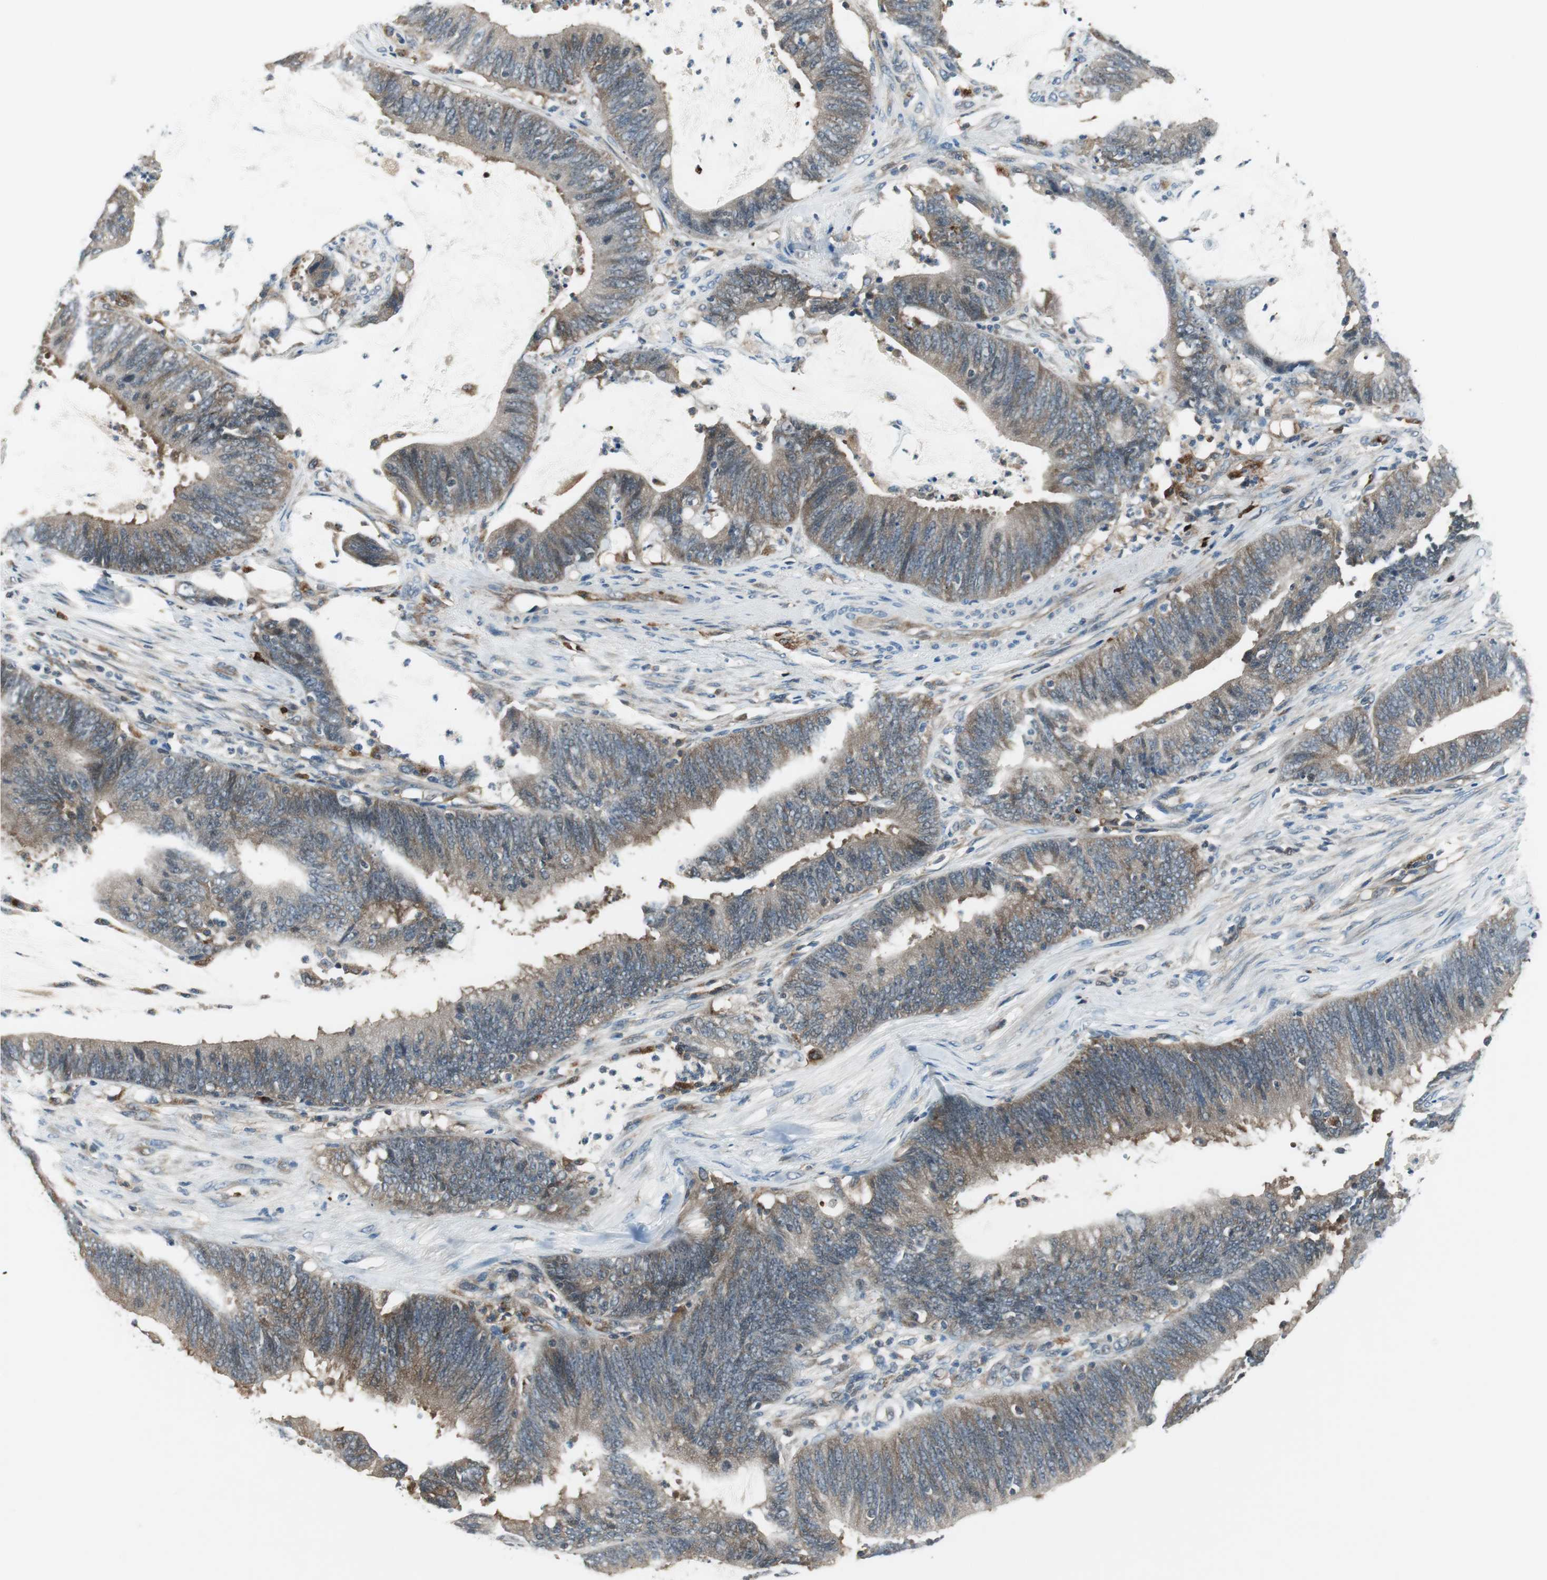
{"staining": {"intensity": "weak", "quantity": ">75%", "location": "cytoplasmic/membranous"}, "tissue": "colorectal cancer", "cell_type": "Tumor cells", "image_type": "cancer", "snomed": [{"axis": "morphology", "description": "Adenocarcinoma, NOS"}, {"axis": "topography", "description": "Rectum"}], "caption": "IHC (DAB (3,3'-diaminobenzidine)) staining of human colorectal cancer exhibits weak cytoplasmic/membranous protein expression in about >75% of tumor cells. The protein of interest is stained brown, and the nuclei are stained in blue (DAB (3,3'-diaminobenzidine) IHC with brightfield microscopy, high magnification).", "gene": "NCK1", "patient": {"sex": "female", "age": 66}}